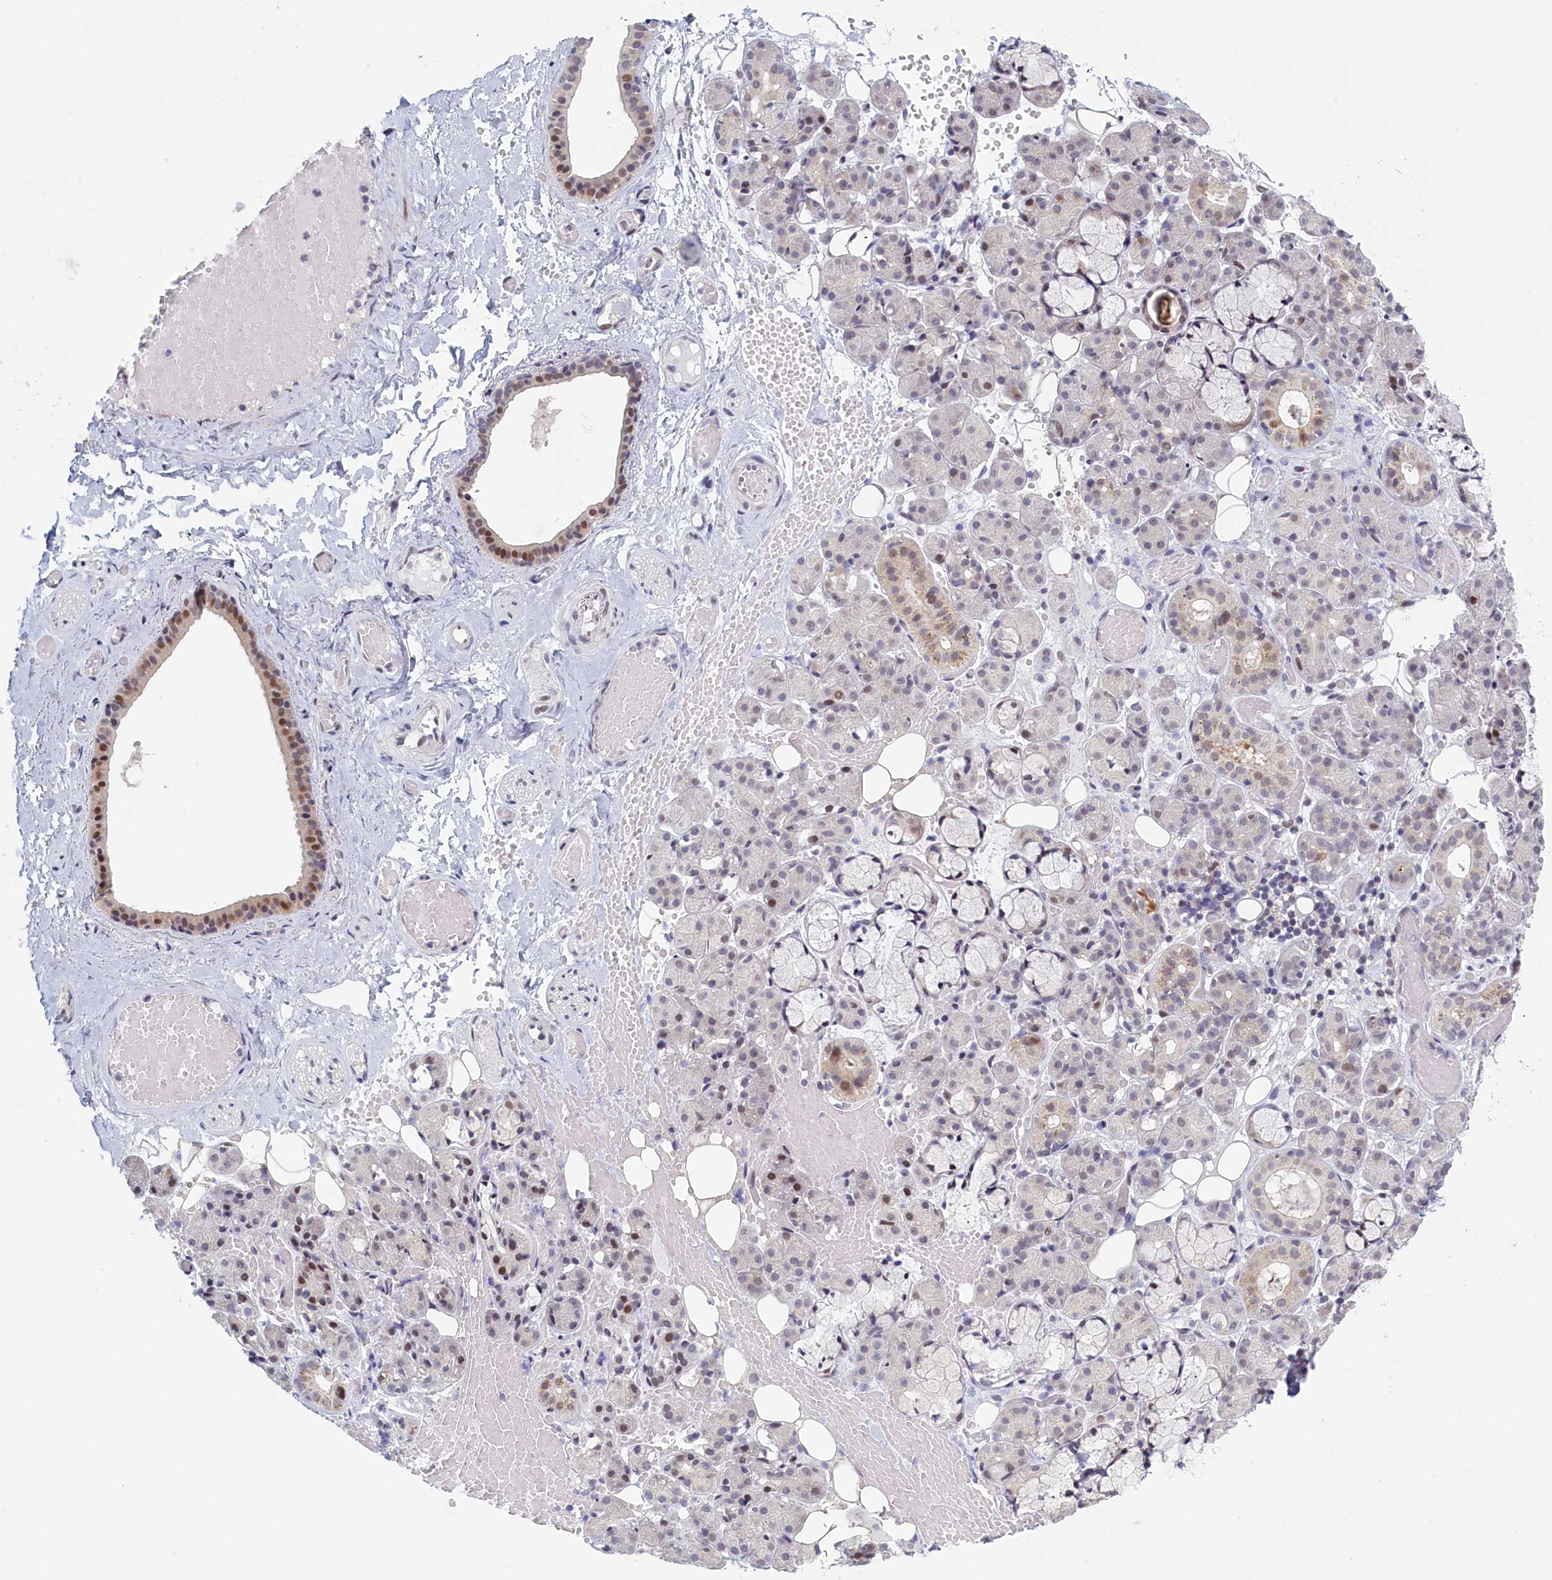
{"staining": {"intensity": "moderate", "quantity": "<25%", "location": "nuclear"}, "tissue": "salivary gland", "cell_type": "Glandular cells", "image_type": "normal", "snomed": [{"axis": "morphology", "description": "Normal tissue, NOS"}, {"axis": "topography", "description": "Salivary gland"}], "caption": "Approximately <25% of glandular cells in normal salivary gland display moderate nuclear protein positivity as visualized by brown immunohistochemical staining.", "gene": "ATF7IP2", "patient": {"sex": "male", "age": 63}}